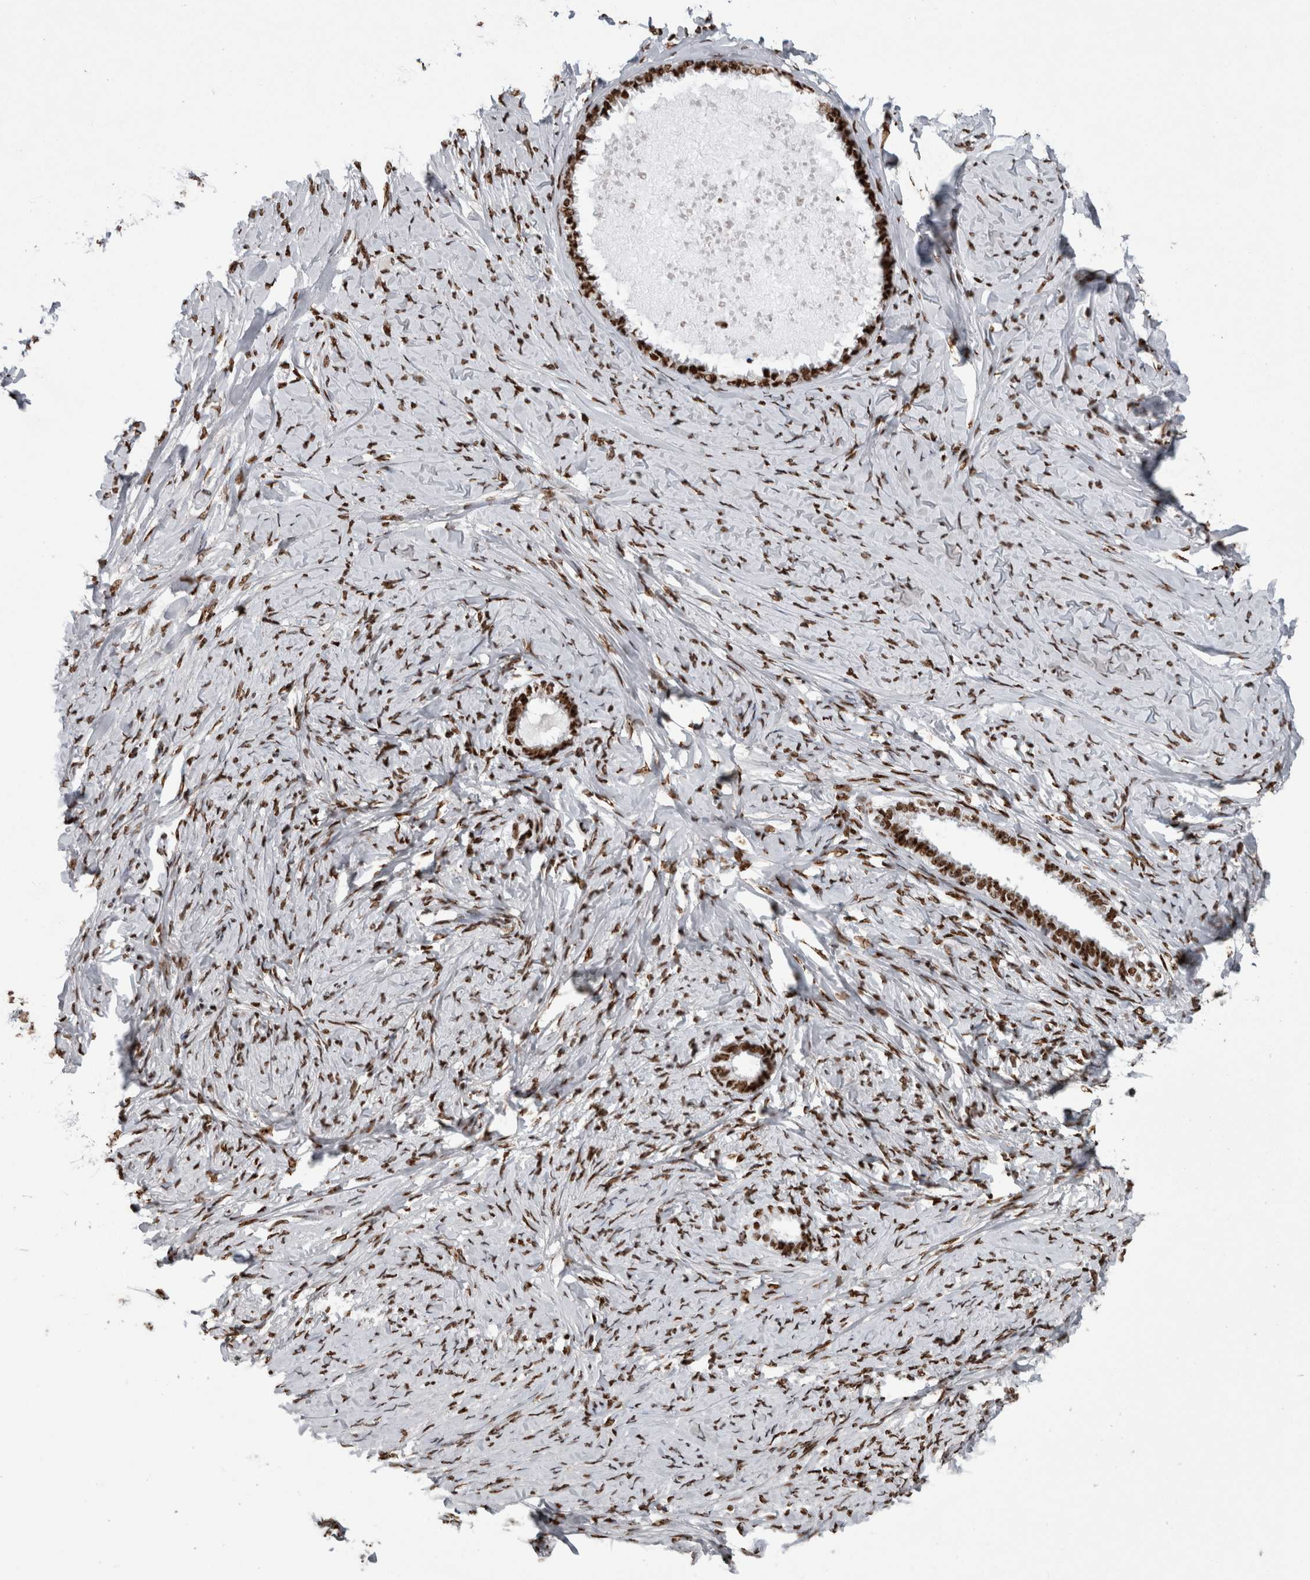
{"staining": {"intensity": "strong", "quantity": ">75%", "location": "nuclear"}, "tissue": "ovarian cancer", "cell_type": "Tumor cells", "image_type": "cancer", "snomed": [{"axis": "morphology", "description": "Cystadenocarcinoma, serous, NOS"}, {"axis": "topography", "description": "Ovary"}], "caption": "Protein expression analysis of human ovarian serous cystadenocarcinoma reveals strong nuclear staining in approximately >75% of tumor cells.", "gene": "NCL", "patient": {"sex": "female", "age": 79}}